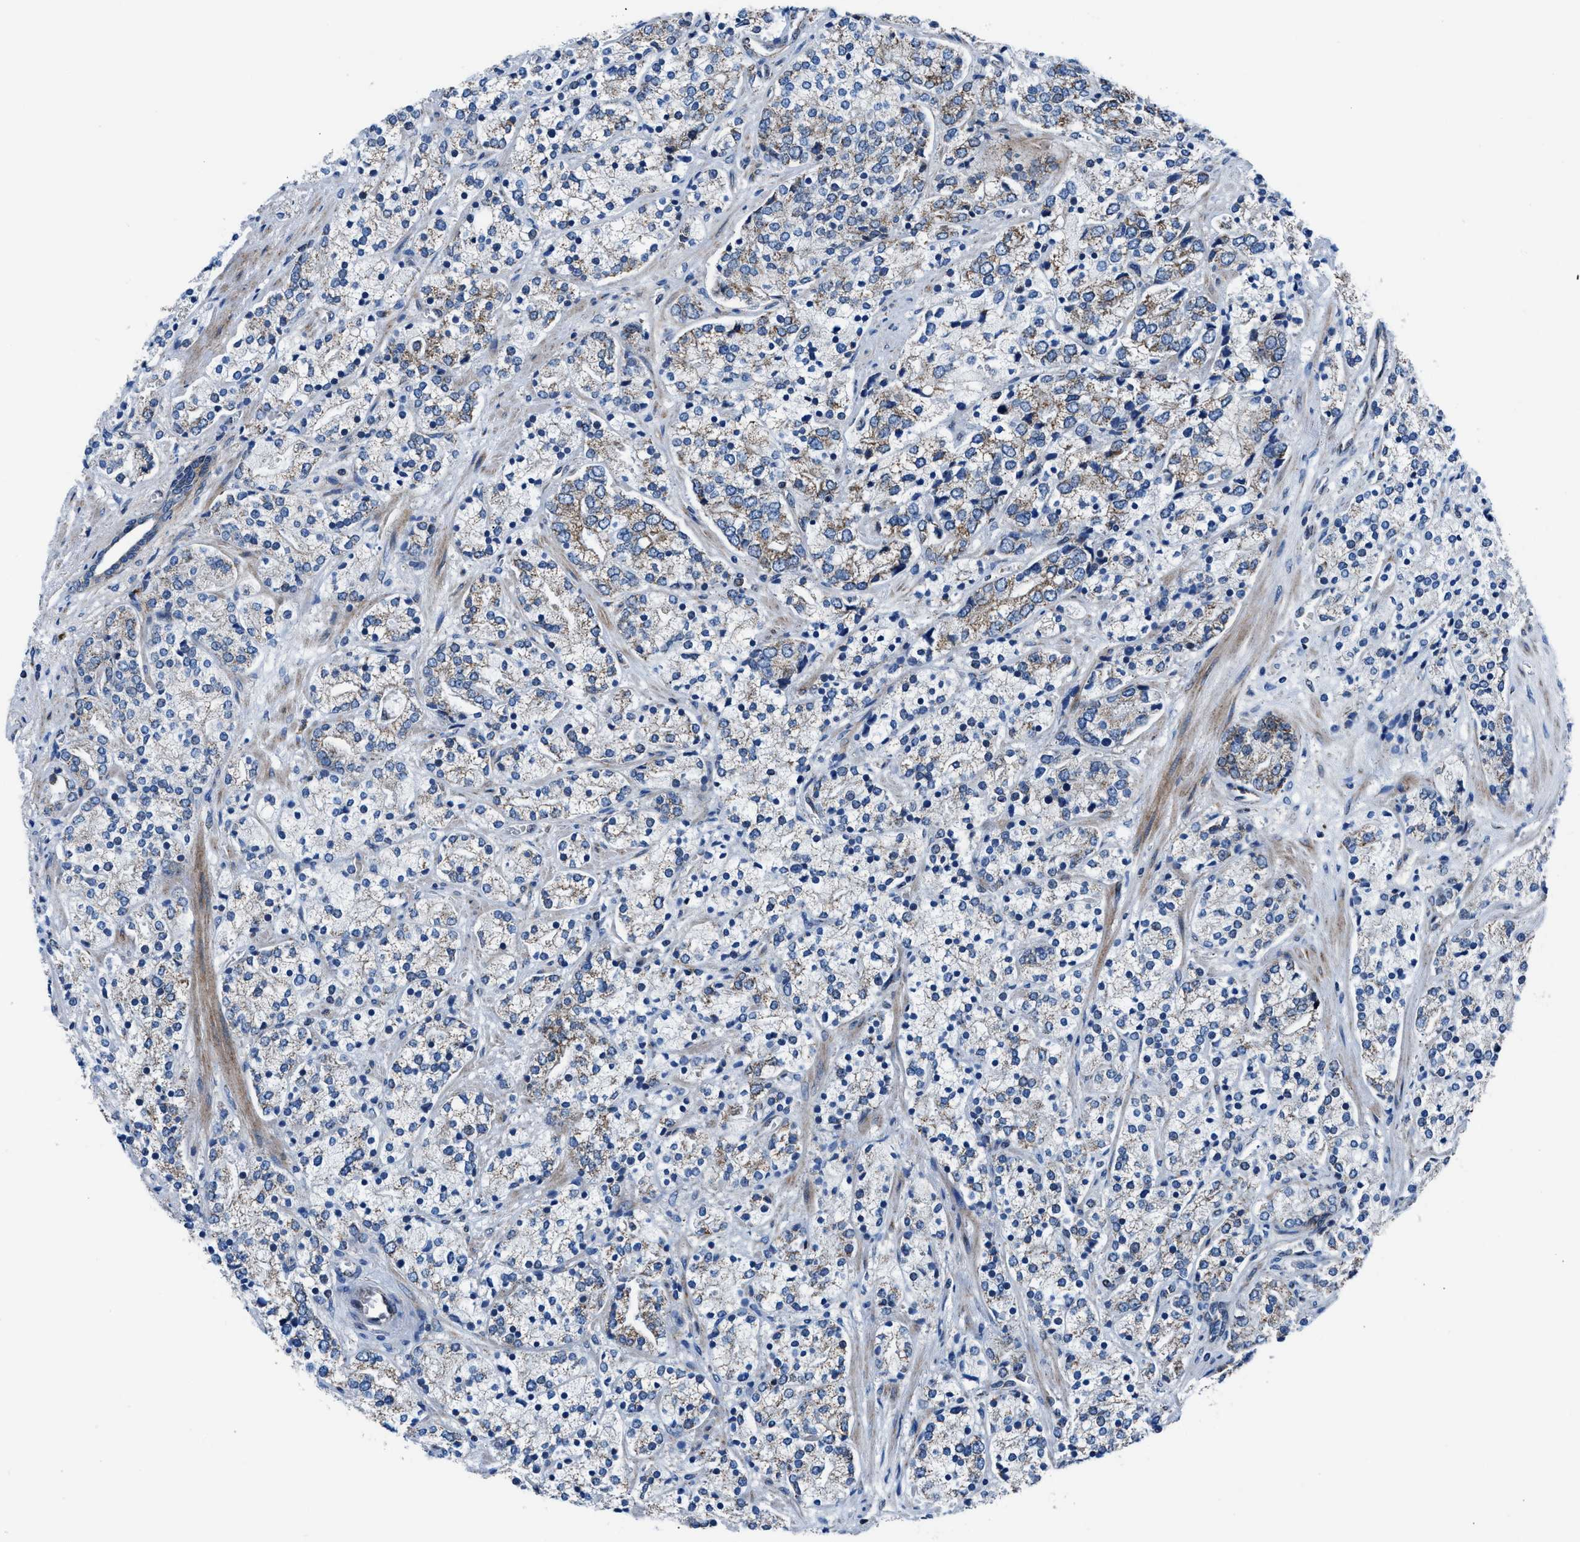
{"staining": {"intensity": "moderate", "quantity": "<25%", "location": "cytoplasmic/membranous"}, "tissue": "prostate cancer", "cell_type": "Tumor cells", "image_type": "cancer", "snomed": [{"axis": "morphology", "description": "Adenocarcinoma, High grade"}, {"axis": "topography", "description": "Prostate"}], "caption": "Immunohistochemical staining of human high-grade adenocarcinoma (prostate) demonstrates moderate cytoplasmic/membranous protein expression in approximately <25% of tumor cells. The staining was performed using DAB to visualize the protein expression in brown, while the nuclei were stained in blue with hematoxylin (Magnification: 20x).", "gene": "LMO2", "patient": {"sex": "male", "age": 71}}